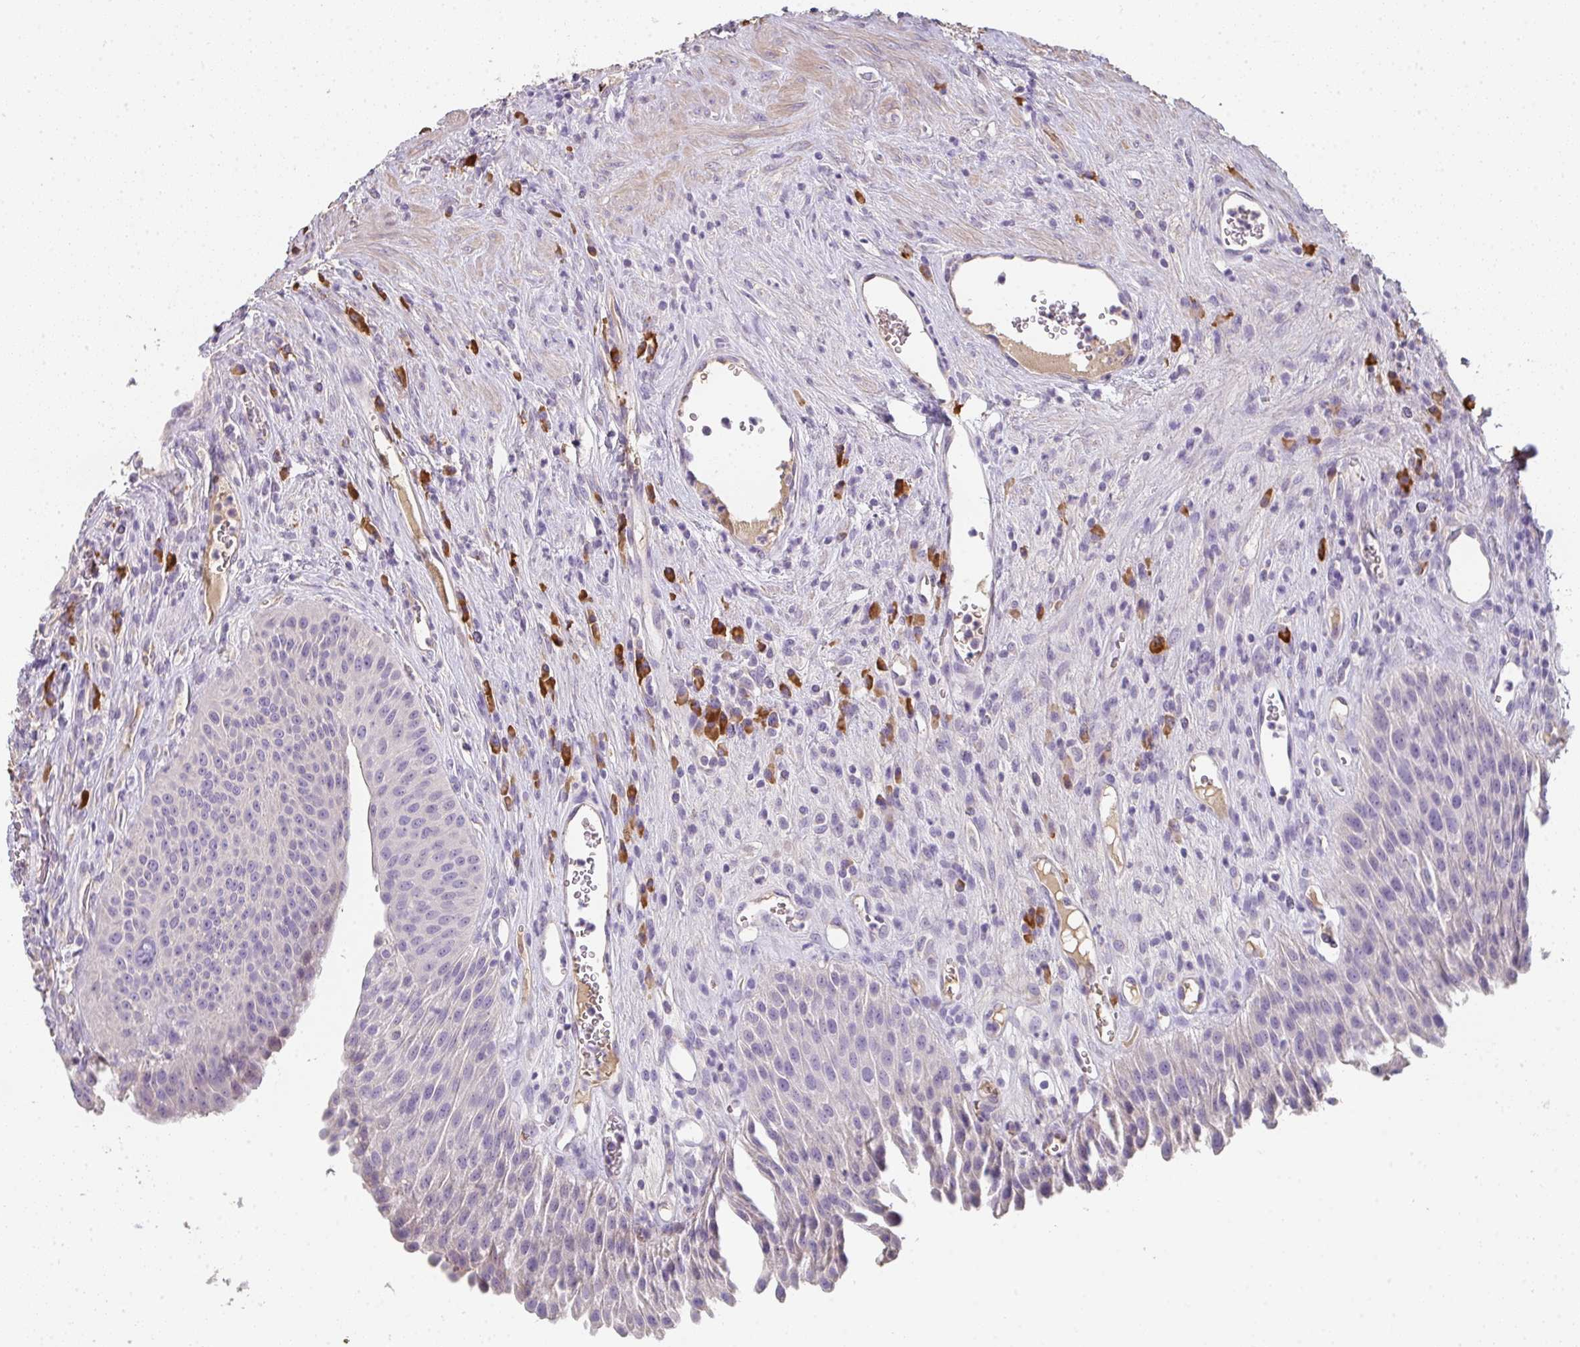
{"staining": {"intensity": "negative", "quantity": "none", "location": "none"}, "tissue": "urinary bladder", "cell_type": "Urothelial cells", "image_type": "normal", "snomed": [{"axis": "morphology", "description": "Normal tissue, NOS"}, {"axis": "topography", "description": "Urinary bladder"}], "caption": "Immunohistochemistry (IHC) photomicrograph of unremarkable urinary bladder: human urinary bladder stained with DAB demonstrates no significant protein positivity in urothelial cells.", "gene": "ZNF215", "patient": {"sex": "female", "age": 56}}